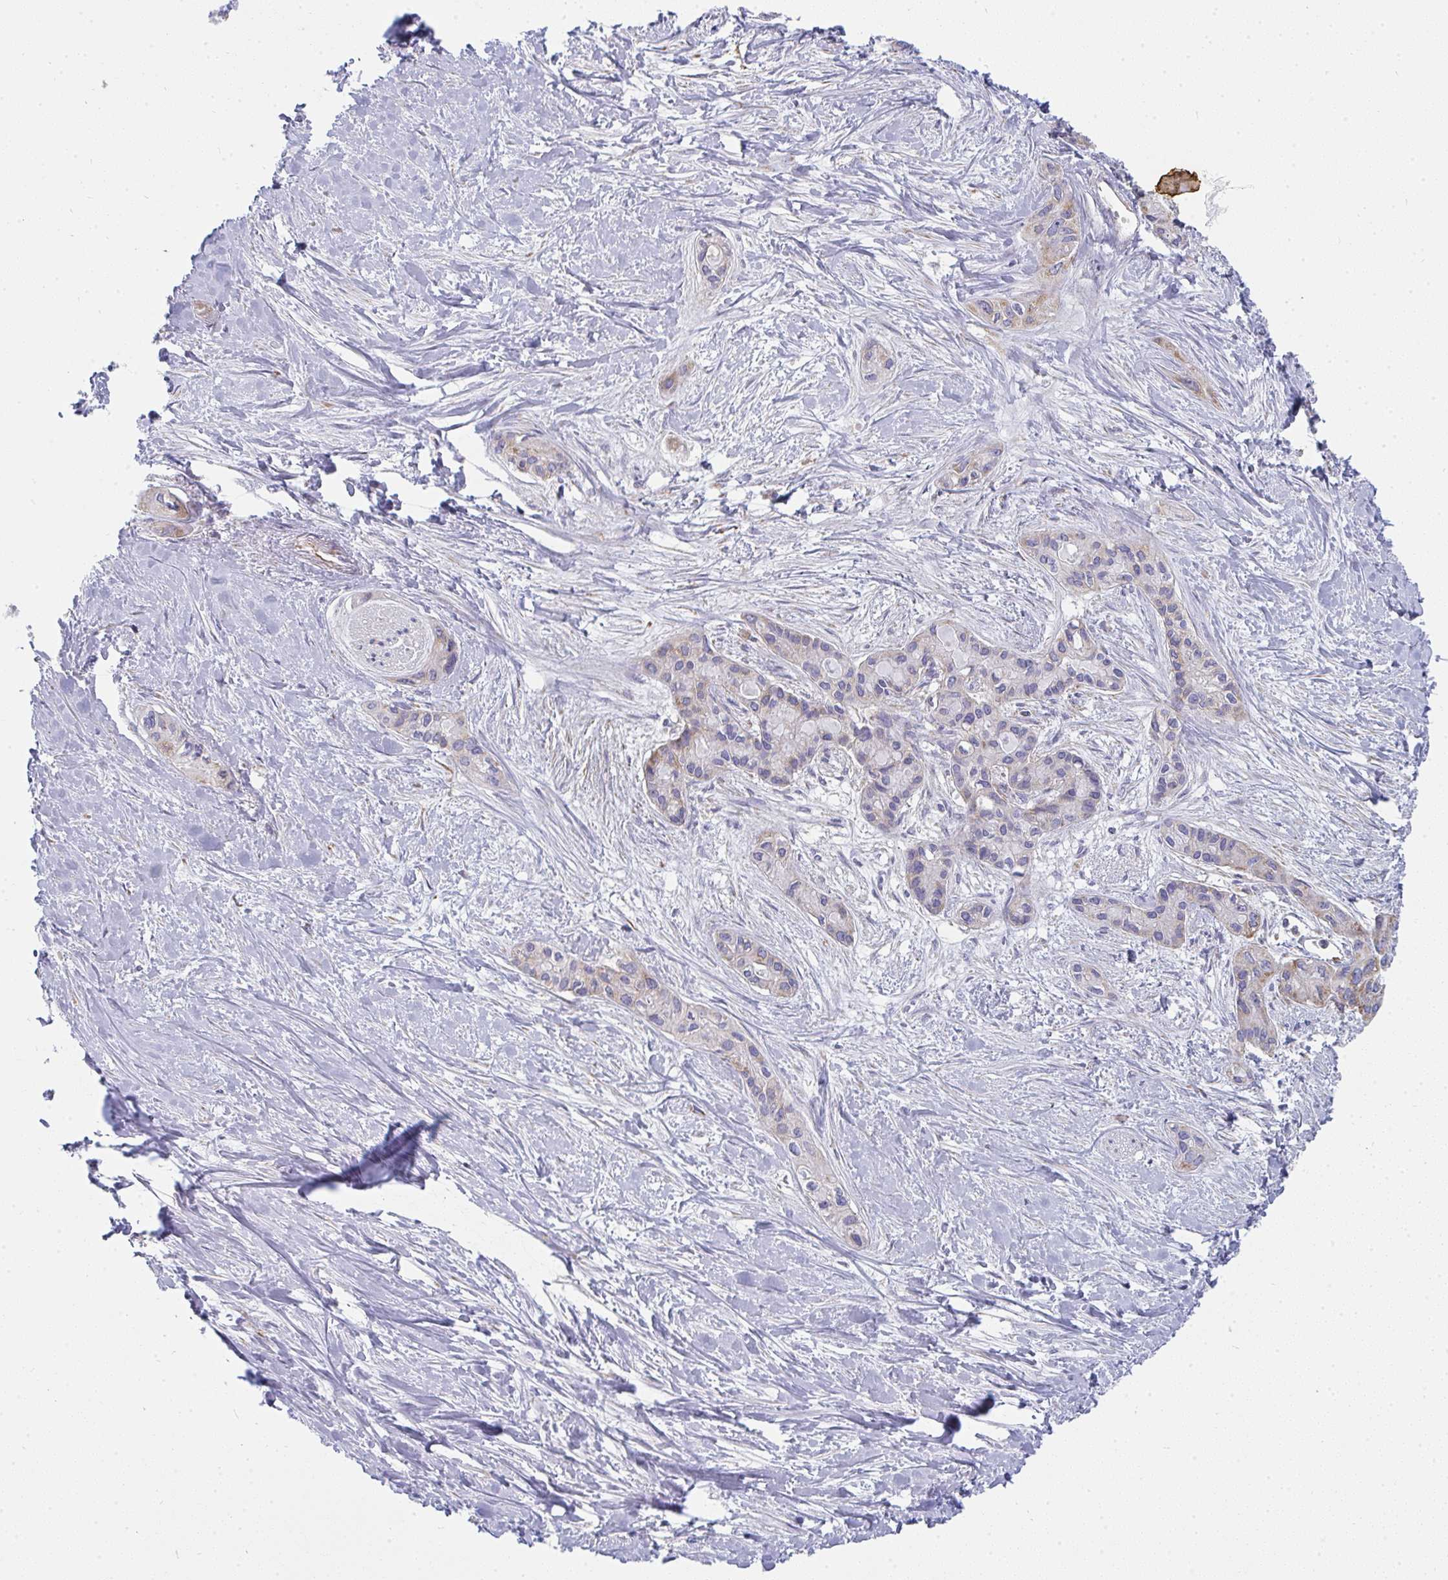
{"staining": {"intensity": "weak", "quantity": "<25%", "location": "cytoplasmic/membranous"}, "tissue": "pancreatic cancer", "cell_type": "Tumor cells", "image_type": "cancer", "snomed": [{"axis": "morphology", "description": "Adenocarcinoma, NOS"}, {"axis": "topography", "description": "Pancreas"}], "caption": "DAB (3,3'-diaminobenzidine) immunohistochemical staining of human pancreatic adenocarcinoma displays no significant expression in tumor cells. (DAB (3,3'-diaminobenzidine) IHC visualized using brightfield microscopy, high magnification).", "gene": "FAHD1", "patient": {"sex": "female", "age": 50}}